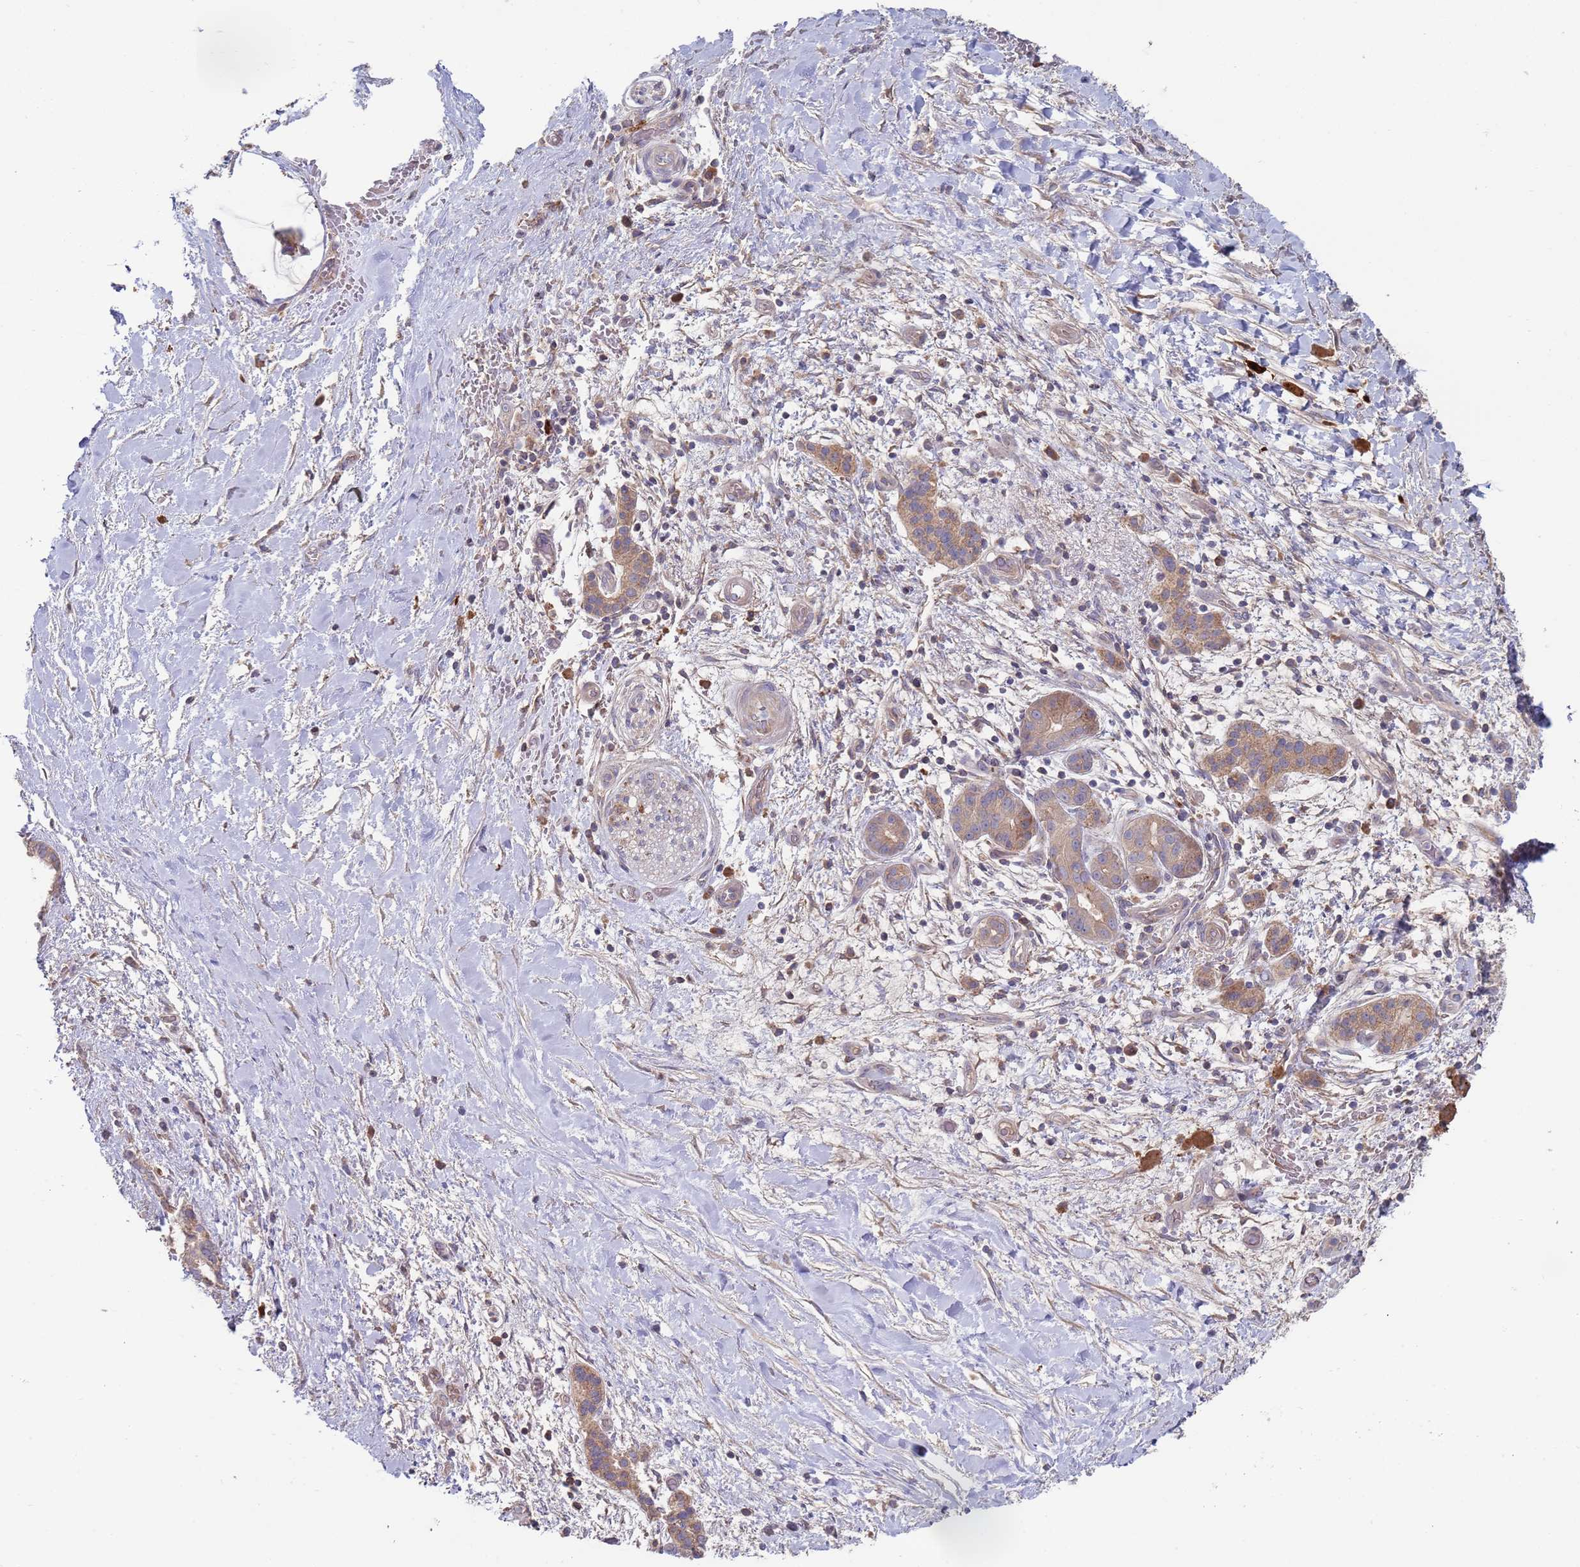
{"staining": {"intensity": "weak", "quantity": "25%-75%", "location": "cytoplasmic/membranous"}, "tissue": "pancreatic cancer", "cell_type": "Tumor cells", "image_type": "cancer", "snomed": [{"axis": "morphology", "description": "Adenocarcinoma, NOS"}, {"axis": "topography", "description": "Pancreas"}], "caption": "Weak cytoplasmic/membranous protein staining is identified in about 25%-75% of tumor cells in pancreatic cancer (adenocarcinoma).", "gene": "MALRD1", "patient": {"sex": "male", "age": 68}}